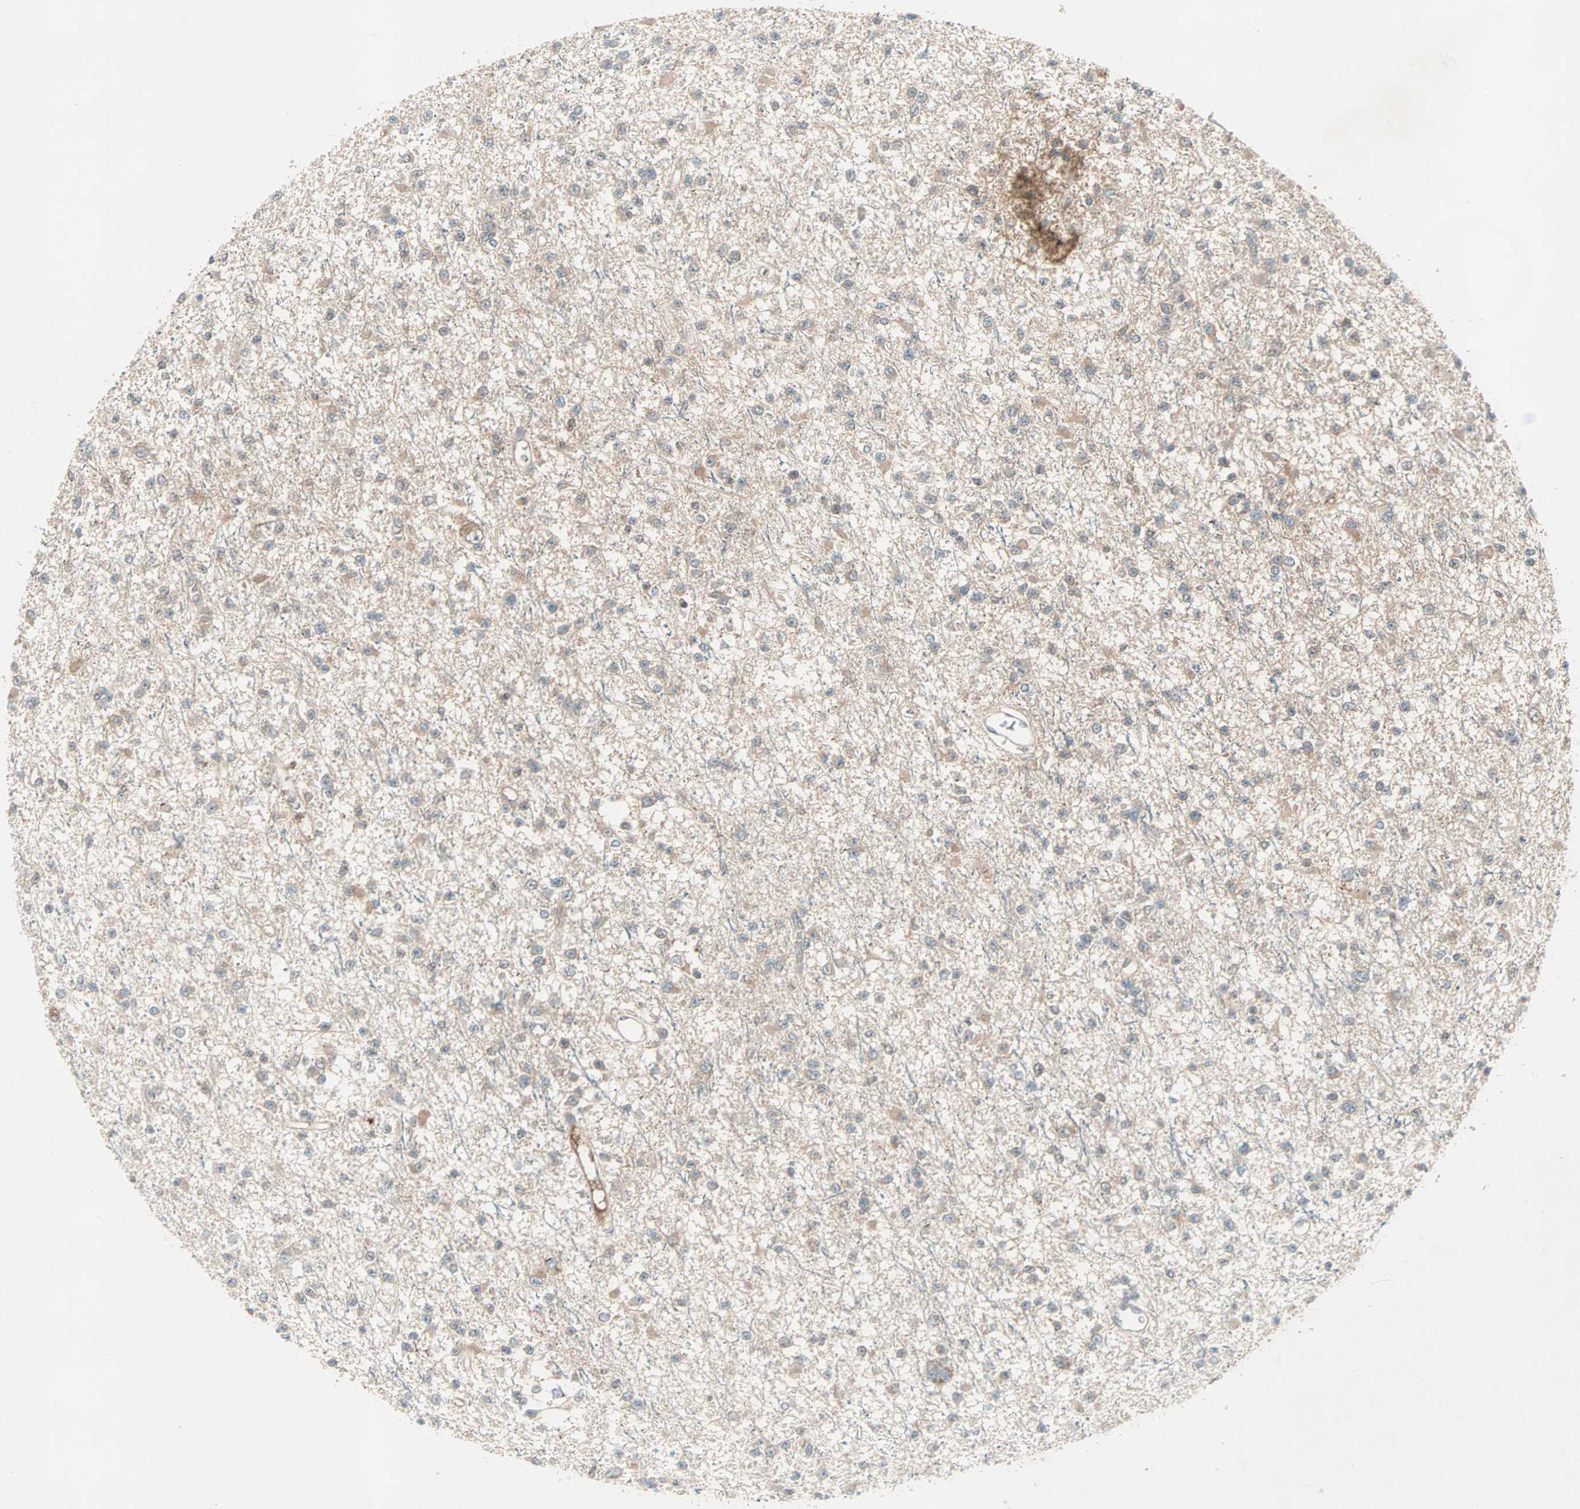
{"staining": {"intensity": "moderate", "quantity": ">75%", "location": "cytoplasmic/membranous"}, "tissue": "glioma", "cell_type": "Tumor cells", "image_type": "cancer", "snomed": [{"axis": "morphology", "description": "Glioma, malignant, Low grade"}, {"axis": "topography", "description": "Brain"}], "caption": "This is a micrograph of immunohistochemistry (IHC) staining of glioma, which shows moderate staining in the cytoplasmic/membranous of tumor cells.", "gene": "TEC", "patient": {"sex": "female", "age": 22}}